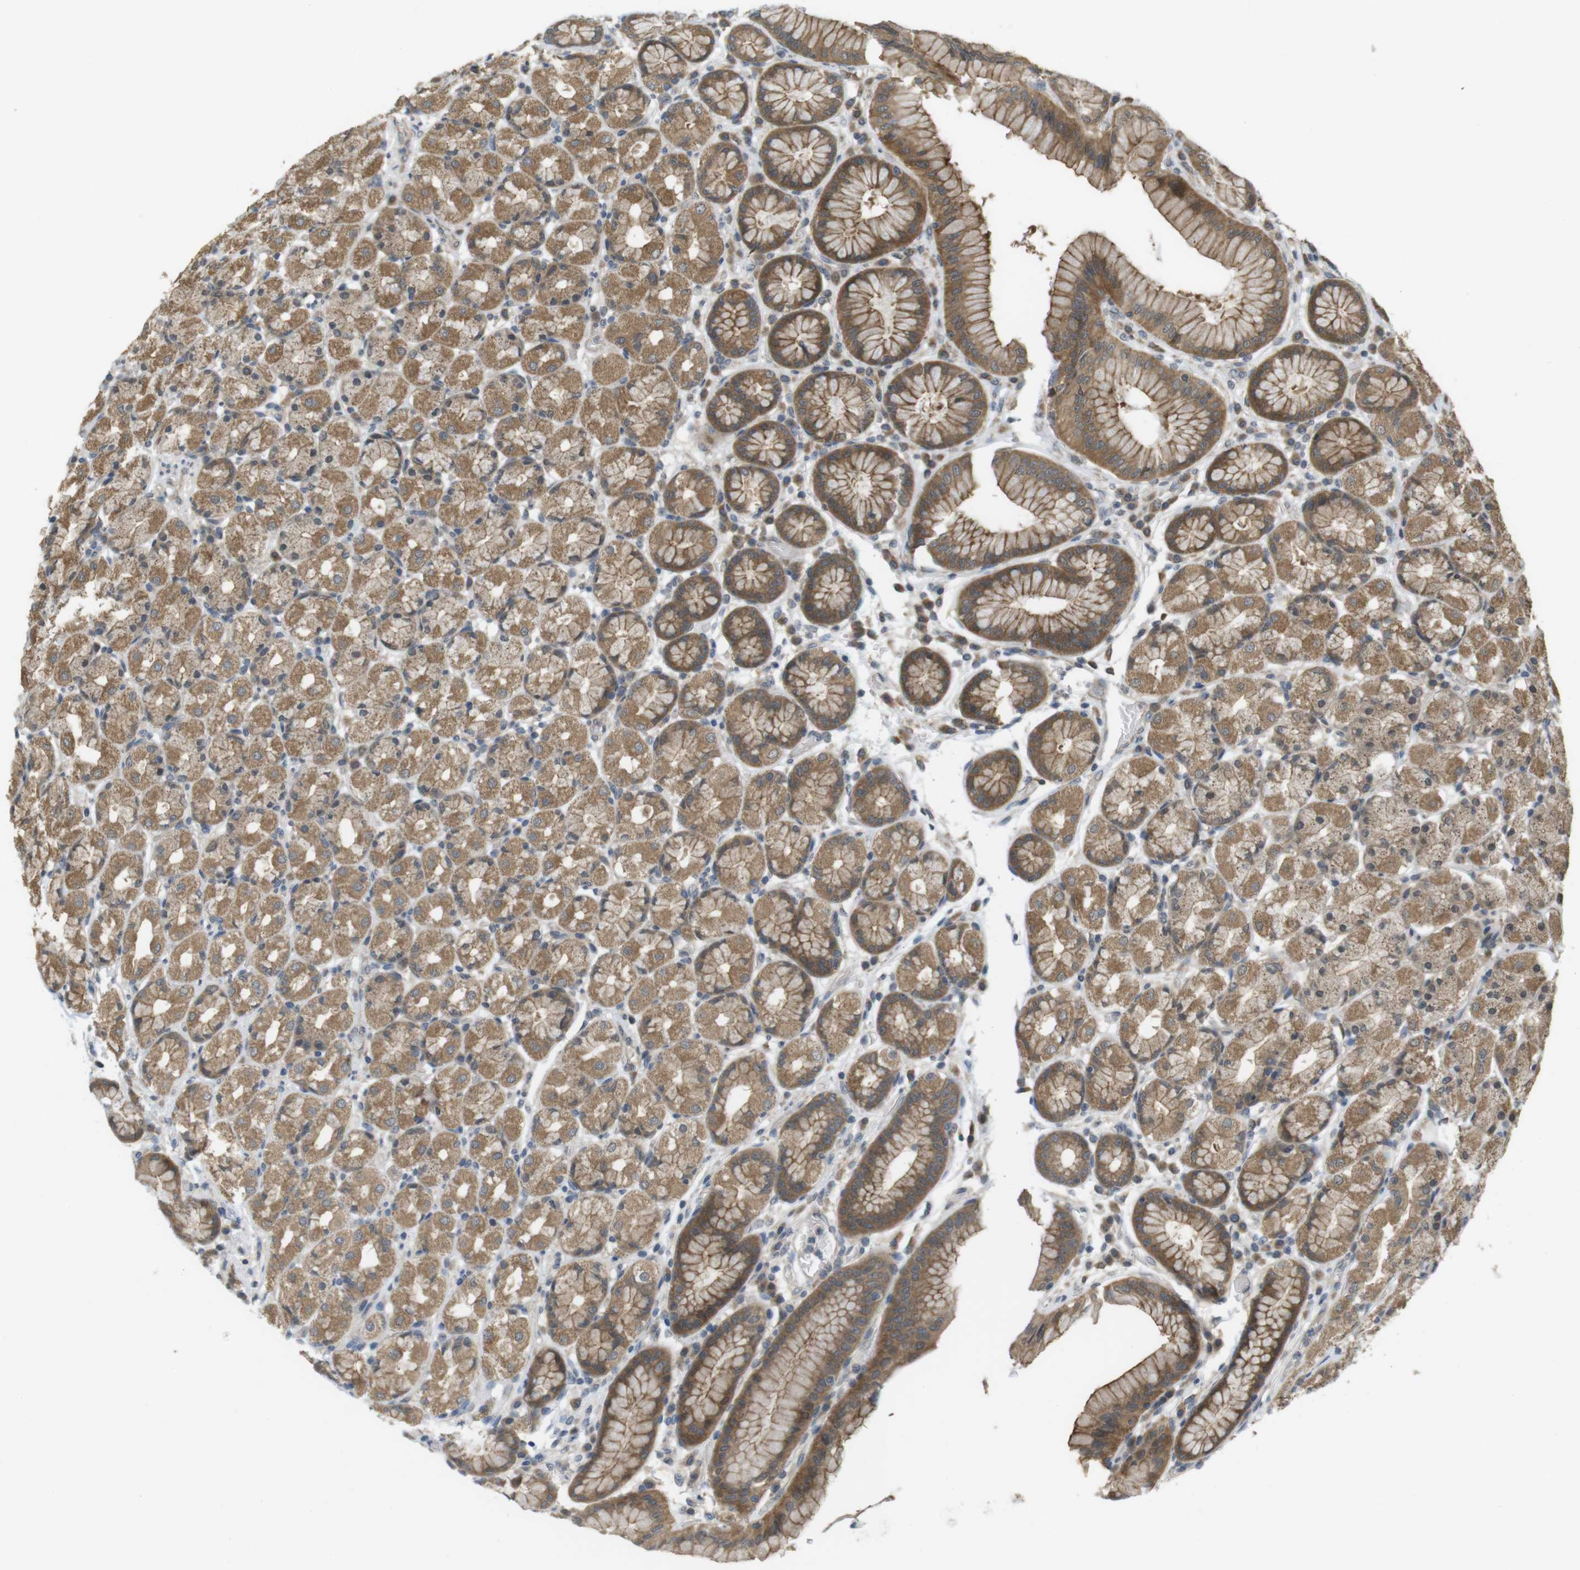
{"staining": {"intensity": "moderate", "quantity": ">75%", "location": "cytoplasmic/membranous"}, "tissue": "stomach", "cell_type": "Glandular cells", "image_type": "normal", "snomed": [{"axis": "morphology", "description": "Normal tissue, NOS"}, {"axis": "topography", "description": "Stomach, upper"}], "caption": "Immunohistochemical staining of benign stomach reveals >75% levels of moderate cytoplasmic/membranous protein positivity in about >75% of glandular cells.", "gene": "RNF130", "patient": {"sex": "male", "age": 68}}